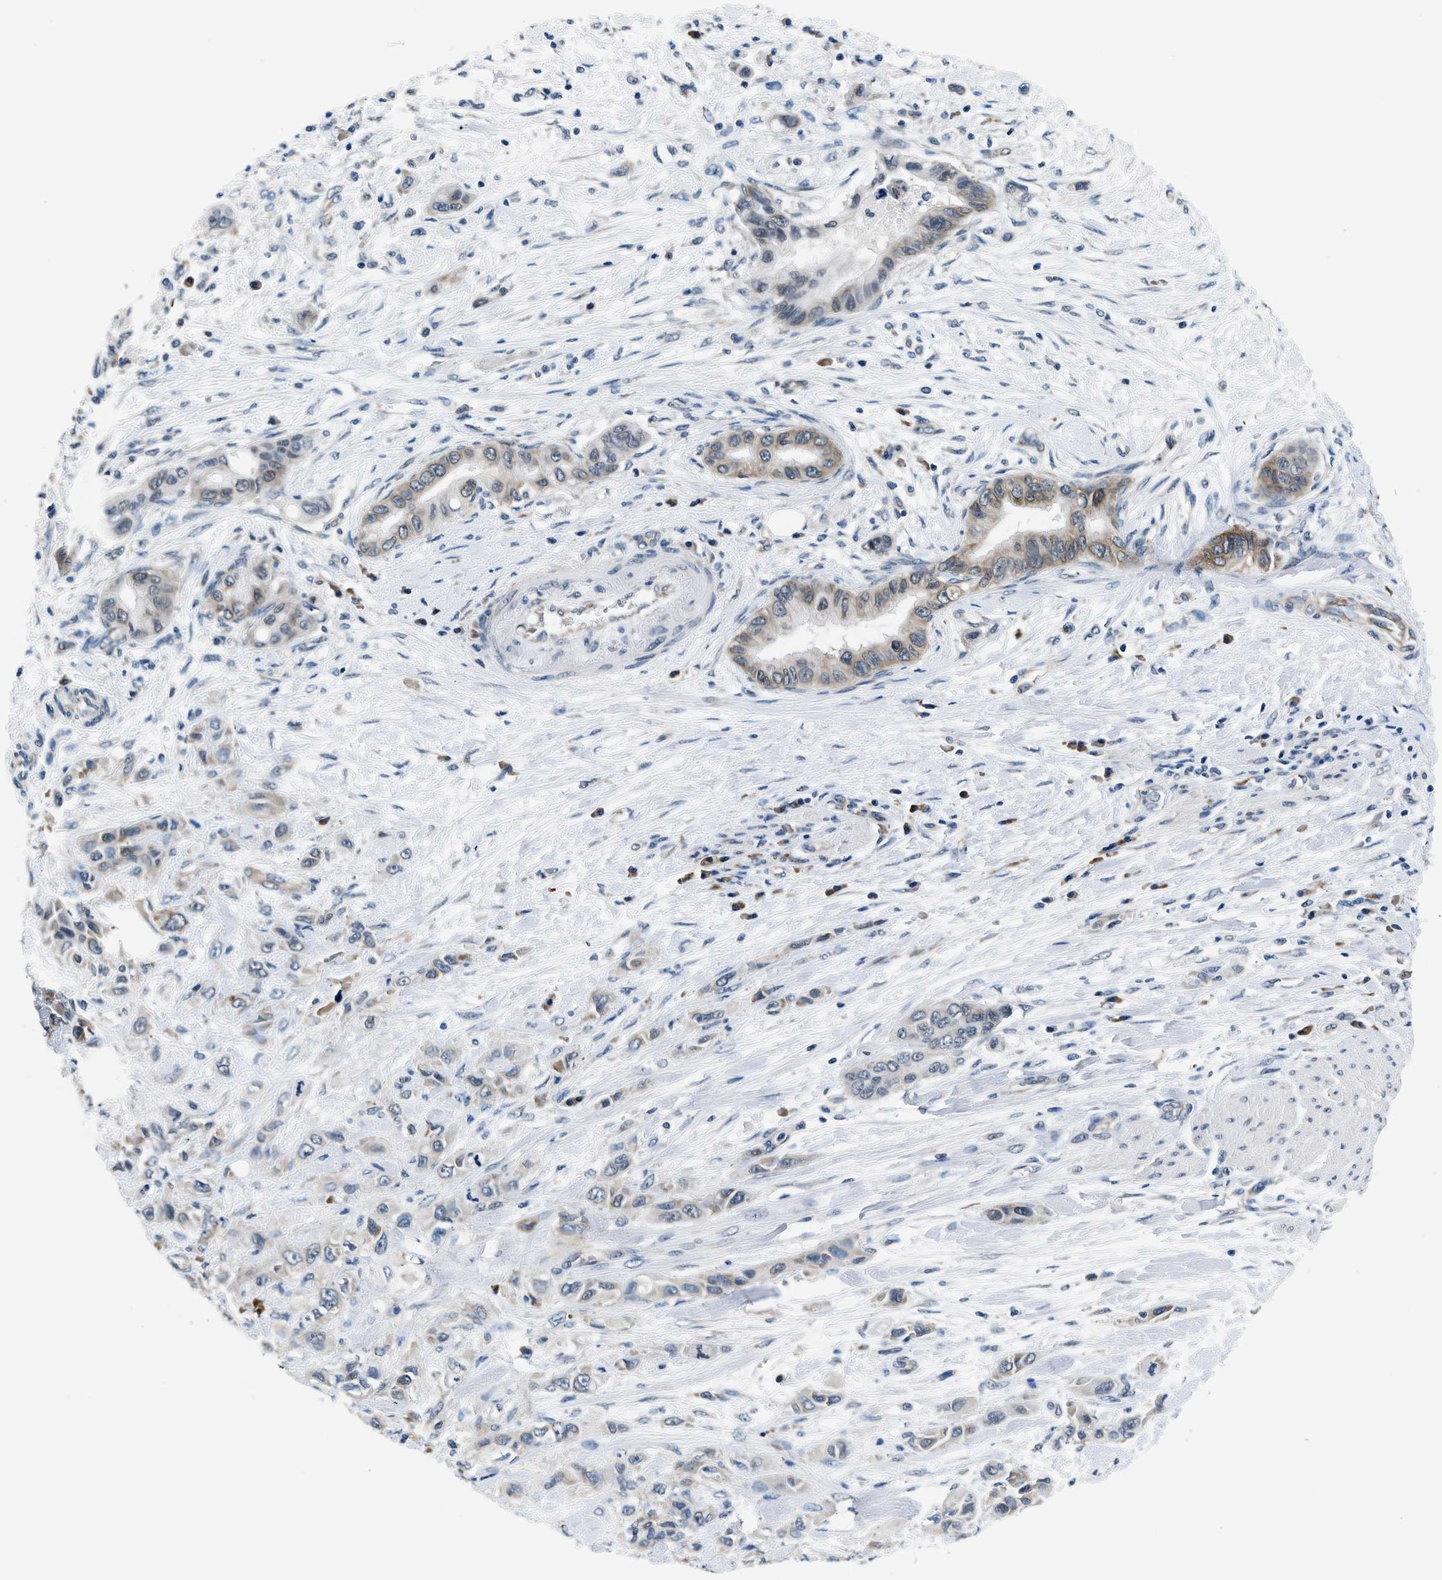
{"staining": {"intensity": "moderate", "quantity": "<25%", "location": "cytoplasmic/membranous"}, "tissue": "pancreatic cancer", "cell_type": "Tumor cells", "image_type": "cancer", "snomed": [{"axis": "morphology", "description": "Adenocarcinoma, NOS"}, {"axis": "topography", "description": "Pancreas"}], "caption": "Immunohistochemistry (IHC) micrograph of neoplastic tissue: human pancreatic cancer (adenocarcinoma) stained using immunohistochemistry displays low levels of moderate protein expression localized specifically in the cytoplasmic/membranous of tumor cells, appearing as a cytoplasmic/membranous brown color.", "gene": "PA2G4", "patient": {"sex": "female", "age": 73}}